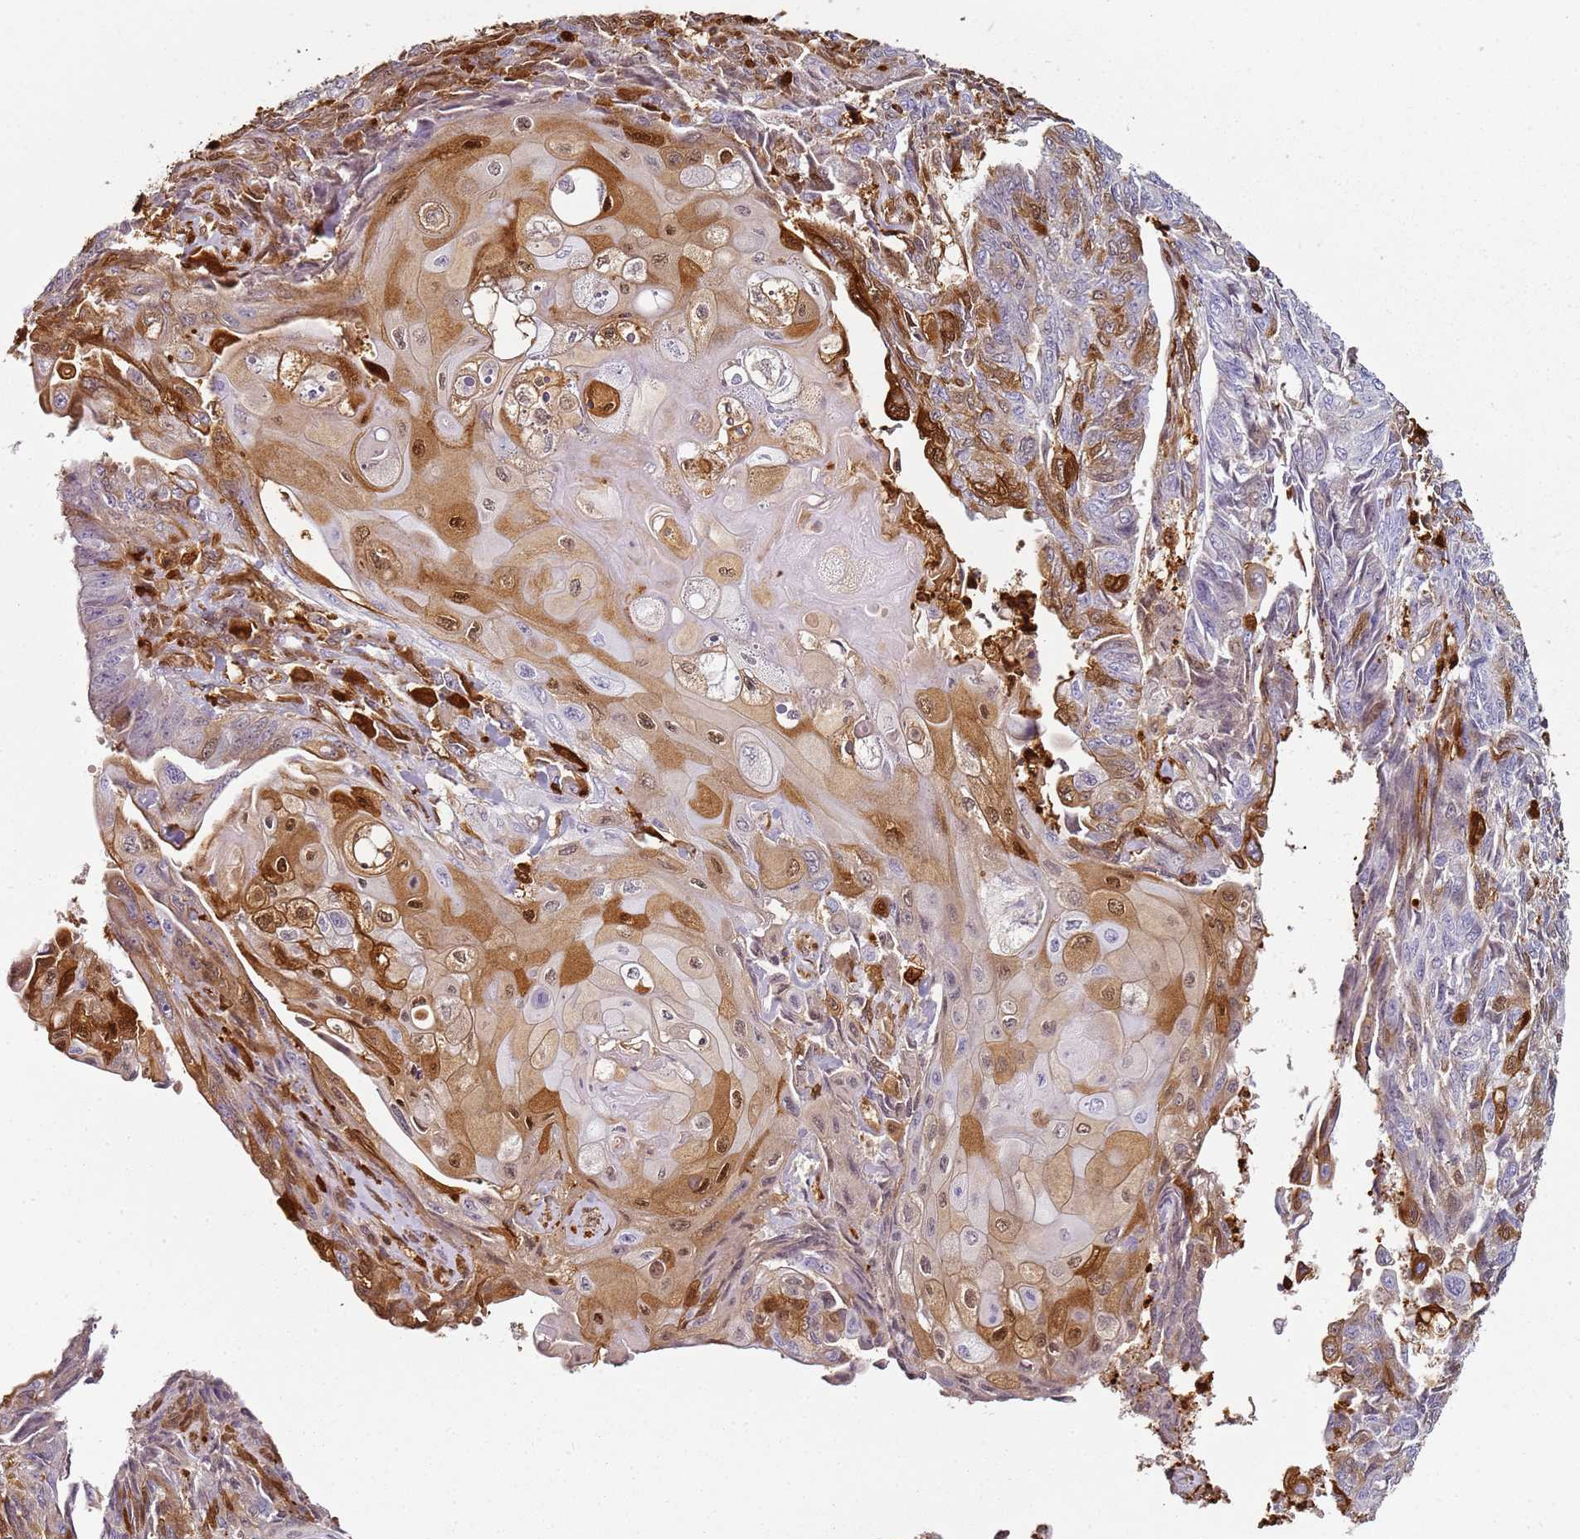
{"staining": {"intensity": "moderate", "quantity": "25%-75%", "location": "cytoplasmic/membranous,nuclear"}, "tissue": "endometrial cancer", "cell_type": "Tumor cells", "image_type": "cancer", "snomed": [{"axis": "morphology", "description": "Adenocarcinoma, NOS"}, {"axis": "topography", "description": "Endometrium"}], "caption": "Human endometrial adenocarcinoma stained with a brown dye exhibits moderate cytoplasmic/membranous and nuclear positive expression in about 25%-75% of tumor cells.", "gene": "S100A4", "patient": {"sex": "female", "age": 32}}